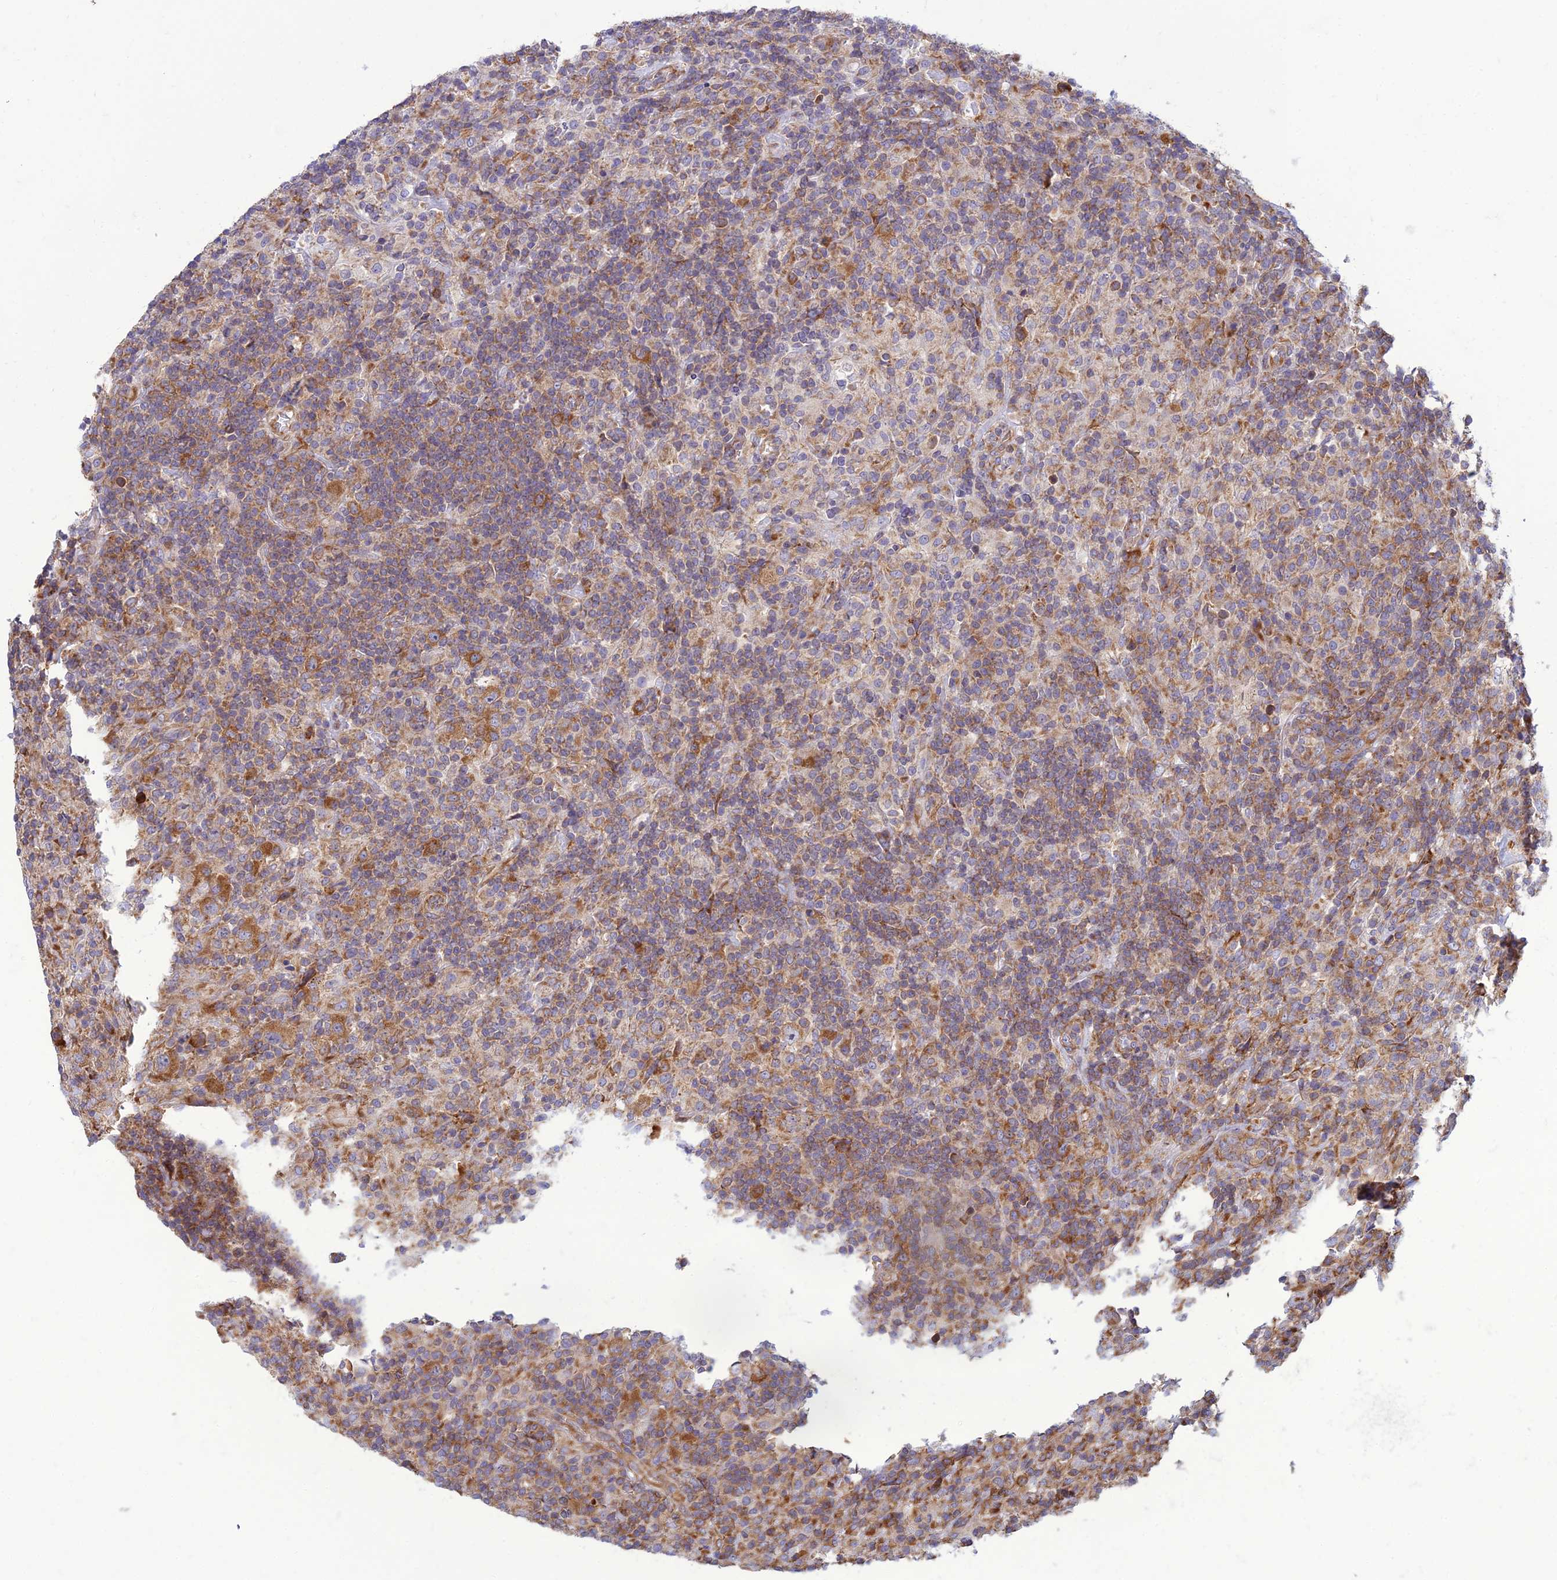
{"staining": {"intensity": "moderate", "quantity": ">75%", "location": "cytoplasmic/membranous"}, "tissue": "lymphoma", "cell_type": "Tumor cells", "image_type": "cancer", "snomed": [{"axis": "morphology", "description": "Hodgkin's disease, NOS"}, {"axis": "topography", "description": "Lymph node"}], "caption": "Hodgkin's disease stained with a protein marker displays moderate staining in tumor cells.", "gene": "RPL17-C18orf32", "patient": {"sex": "male", "age": 70}}